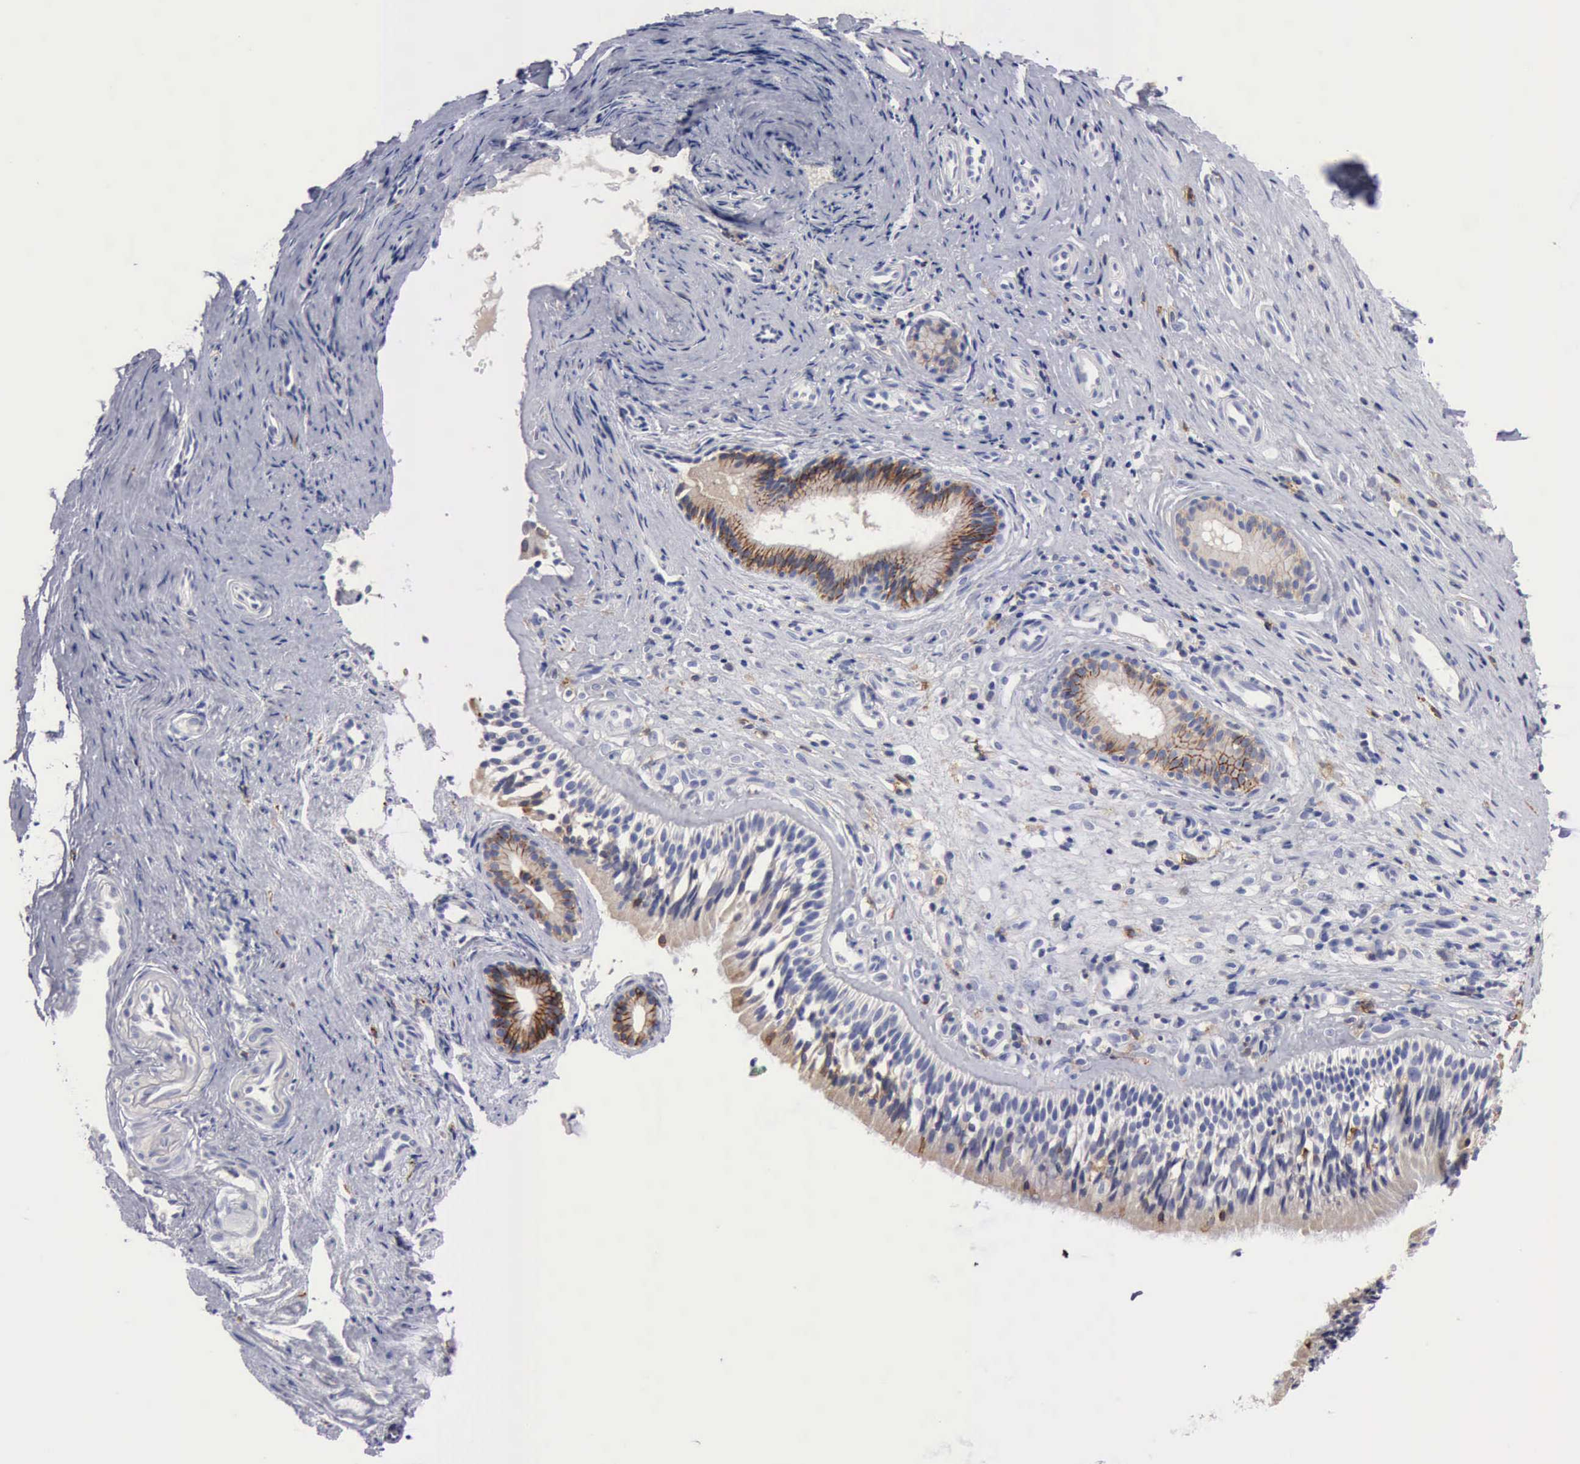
{"staining": {"intensity": "moderate", "quantity": "<25%", "location": "cytoplasmic/membranous"}, "tissue": "nasopharynx", "cell_type": "Respiratory epithelial cells", "image_type": "normal", "snomed": [{"axis": "morphology", "description": "Normal tissue, NOS"}, {"axis": "topography", "description": "Nasopharynx"}], "caption": "Protein staining by immunohistochemistry (IHC) displays moderate cytoplasmic/membranous expression in approximately <25% of respiratory epithelial cells in benign nasopharynx.", "gene": "PTGS2", "patient": {"sex": "female", "age": 78}}